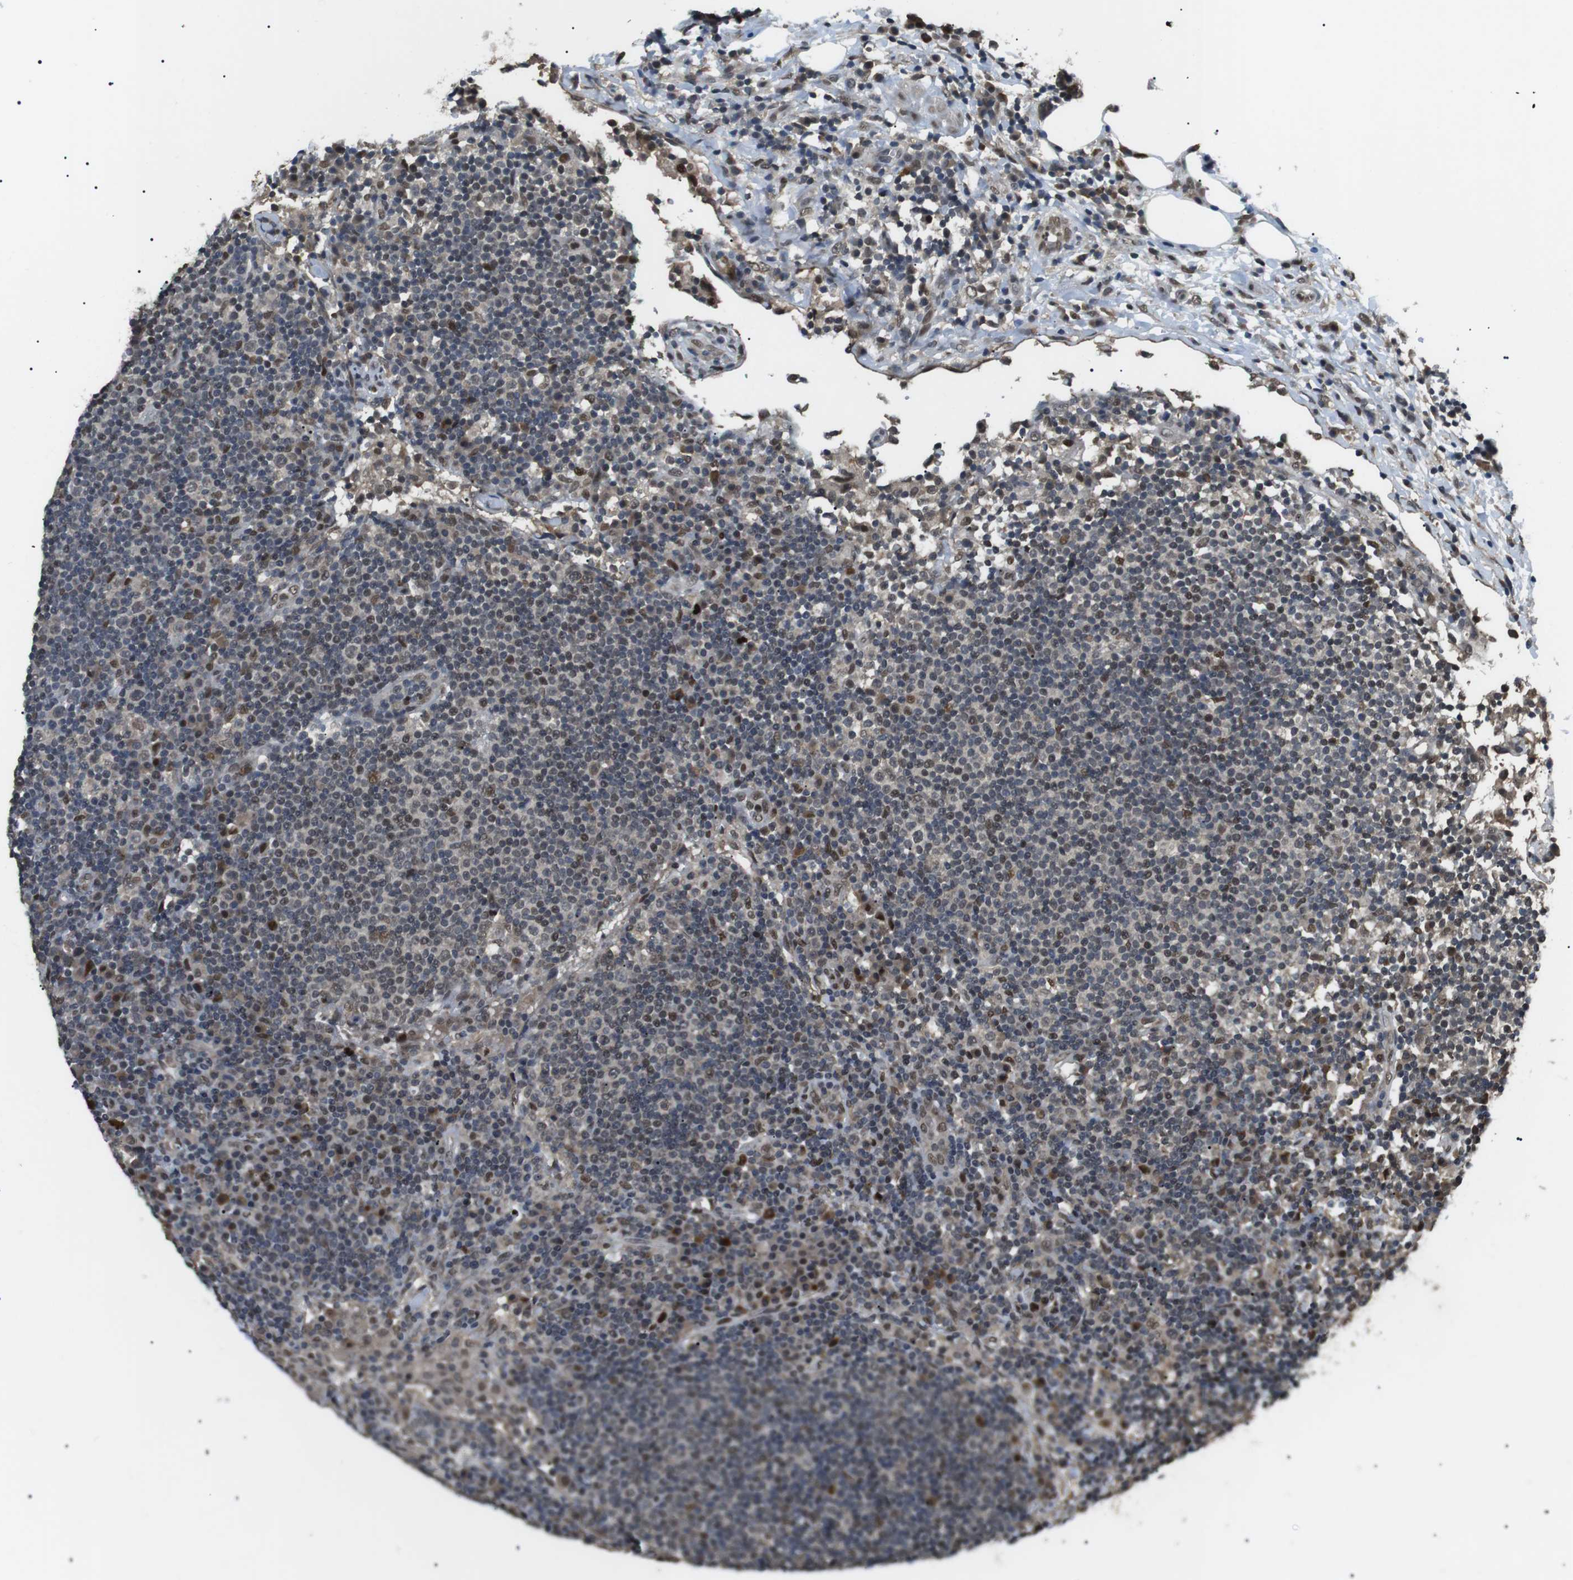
{"staining": {"intensity": "moderate", "quantity": "<25%", "location": "nuclear"}, "tissue": "lymph node", "cell_type": "Germinal center cells", "image_type": "normal", "snomed": [{"axis": "morphology", "description": "Normal tissue, NOS"}, {"axis": "topography", "description": "Lymph node"}], "caption": "Normal lymph node was stained to show a protein in brown. There is low levels of moderate nuclear expression in about <25% of germinal center cells. The protein of interest is shown in brown color, while the nuclei are stained blue.", "gene": "ORAI3", "patient": {"sex": "female", "age": 53}}